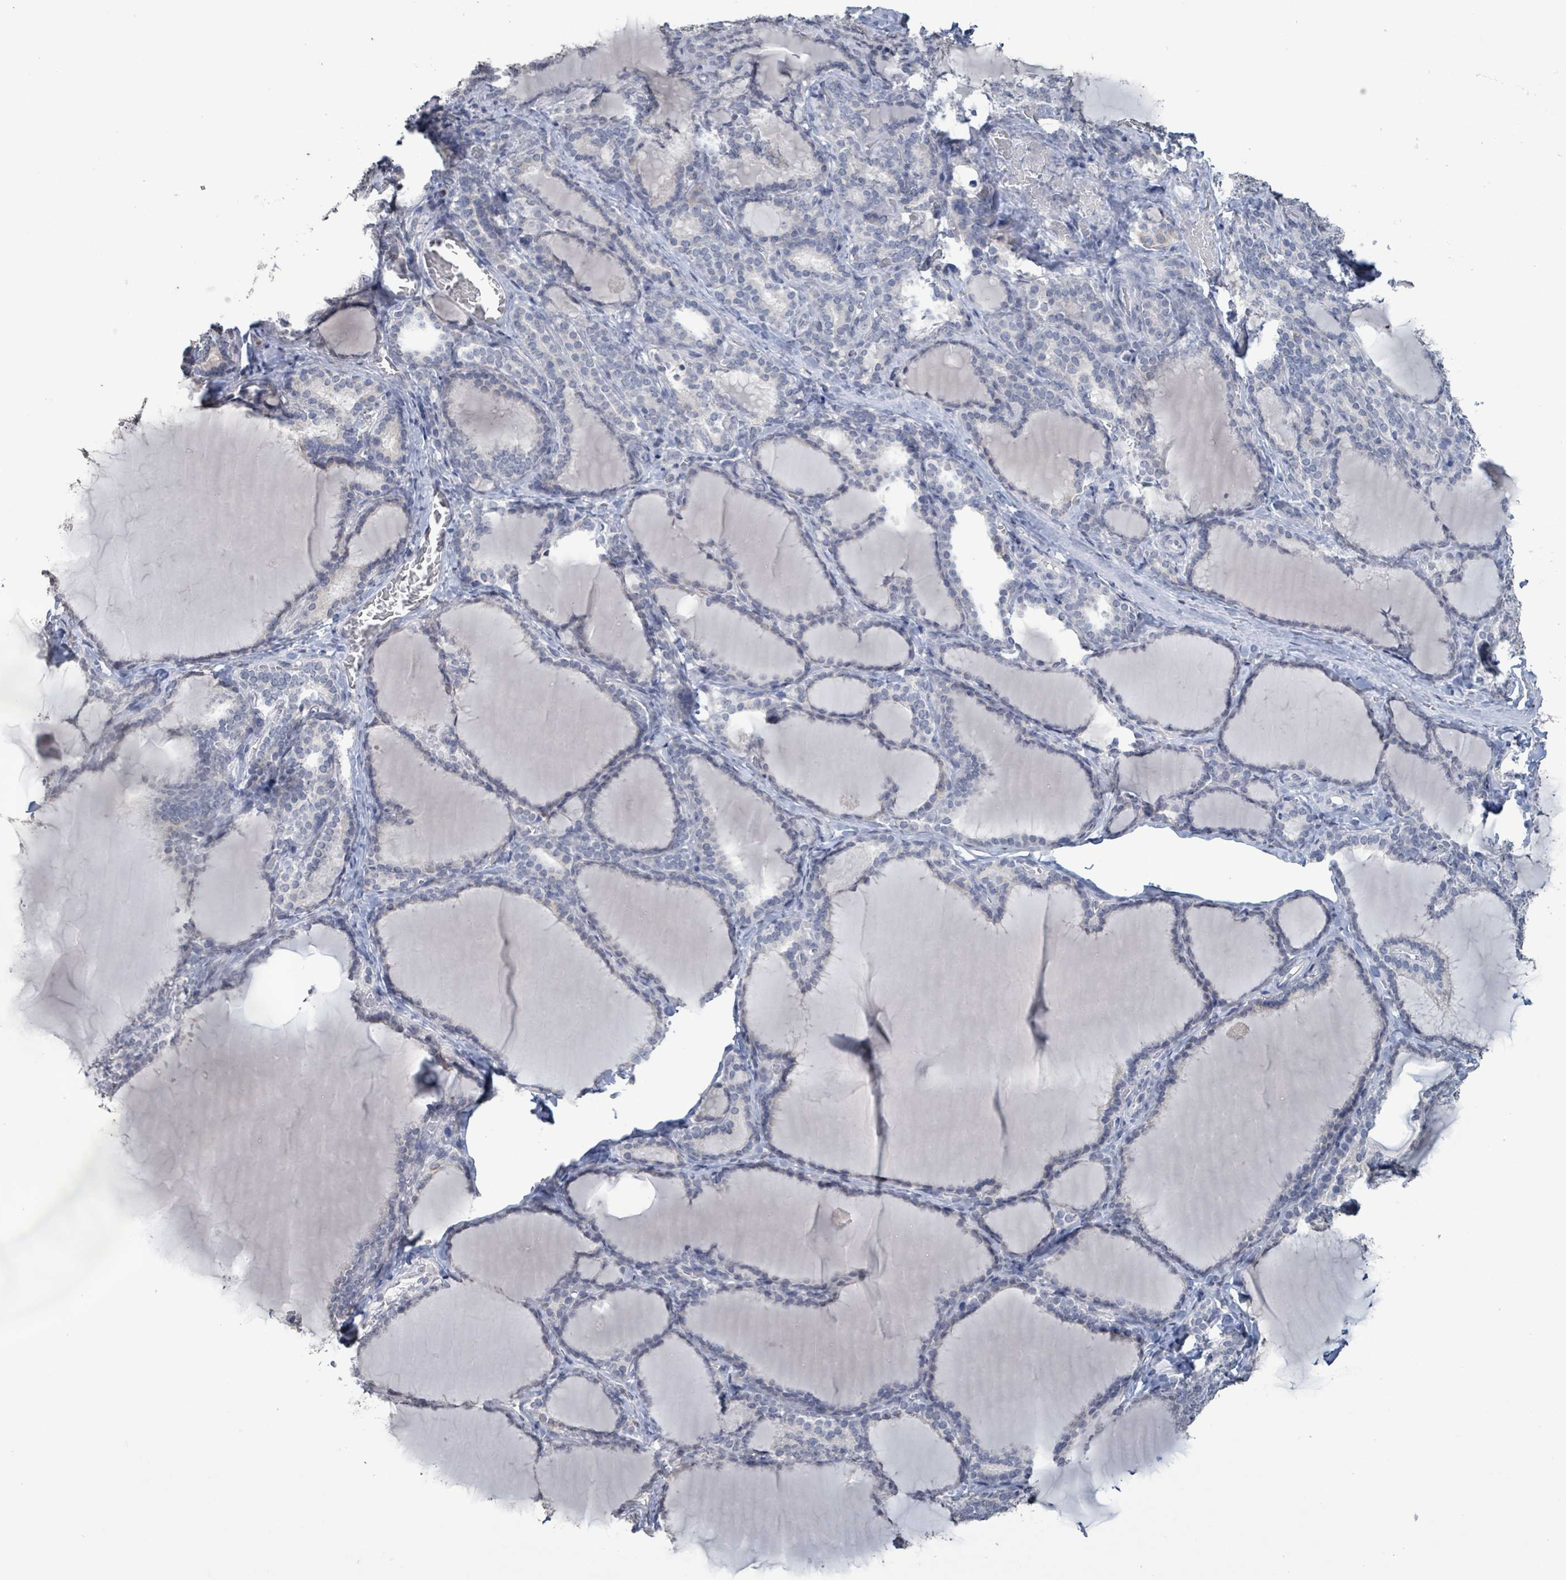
{"staining": {"intensity": "negative", "quantity": "none", "location": "none"}, "tissue": "thyroid gland", "cell_type": "Glandular cells", "image_type": "normal", "snomed": [{"axis": "morphology", "description": "Normal tissue, NOS"}, {"axis": "topography", "description": "Thyroid gland"}], "caption": "Immunohistochemical staining of unremarkable thyroid gland displays no significant staining in glandular cells.", "gene": "CA9", "patient": {"sex": "female", "age": 31}}